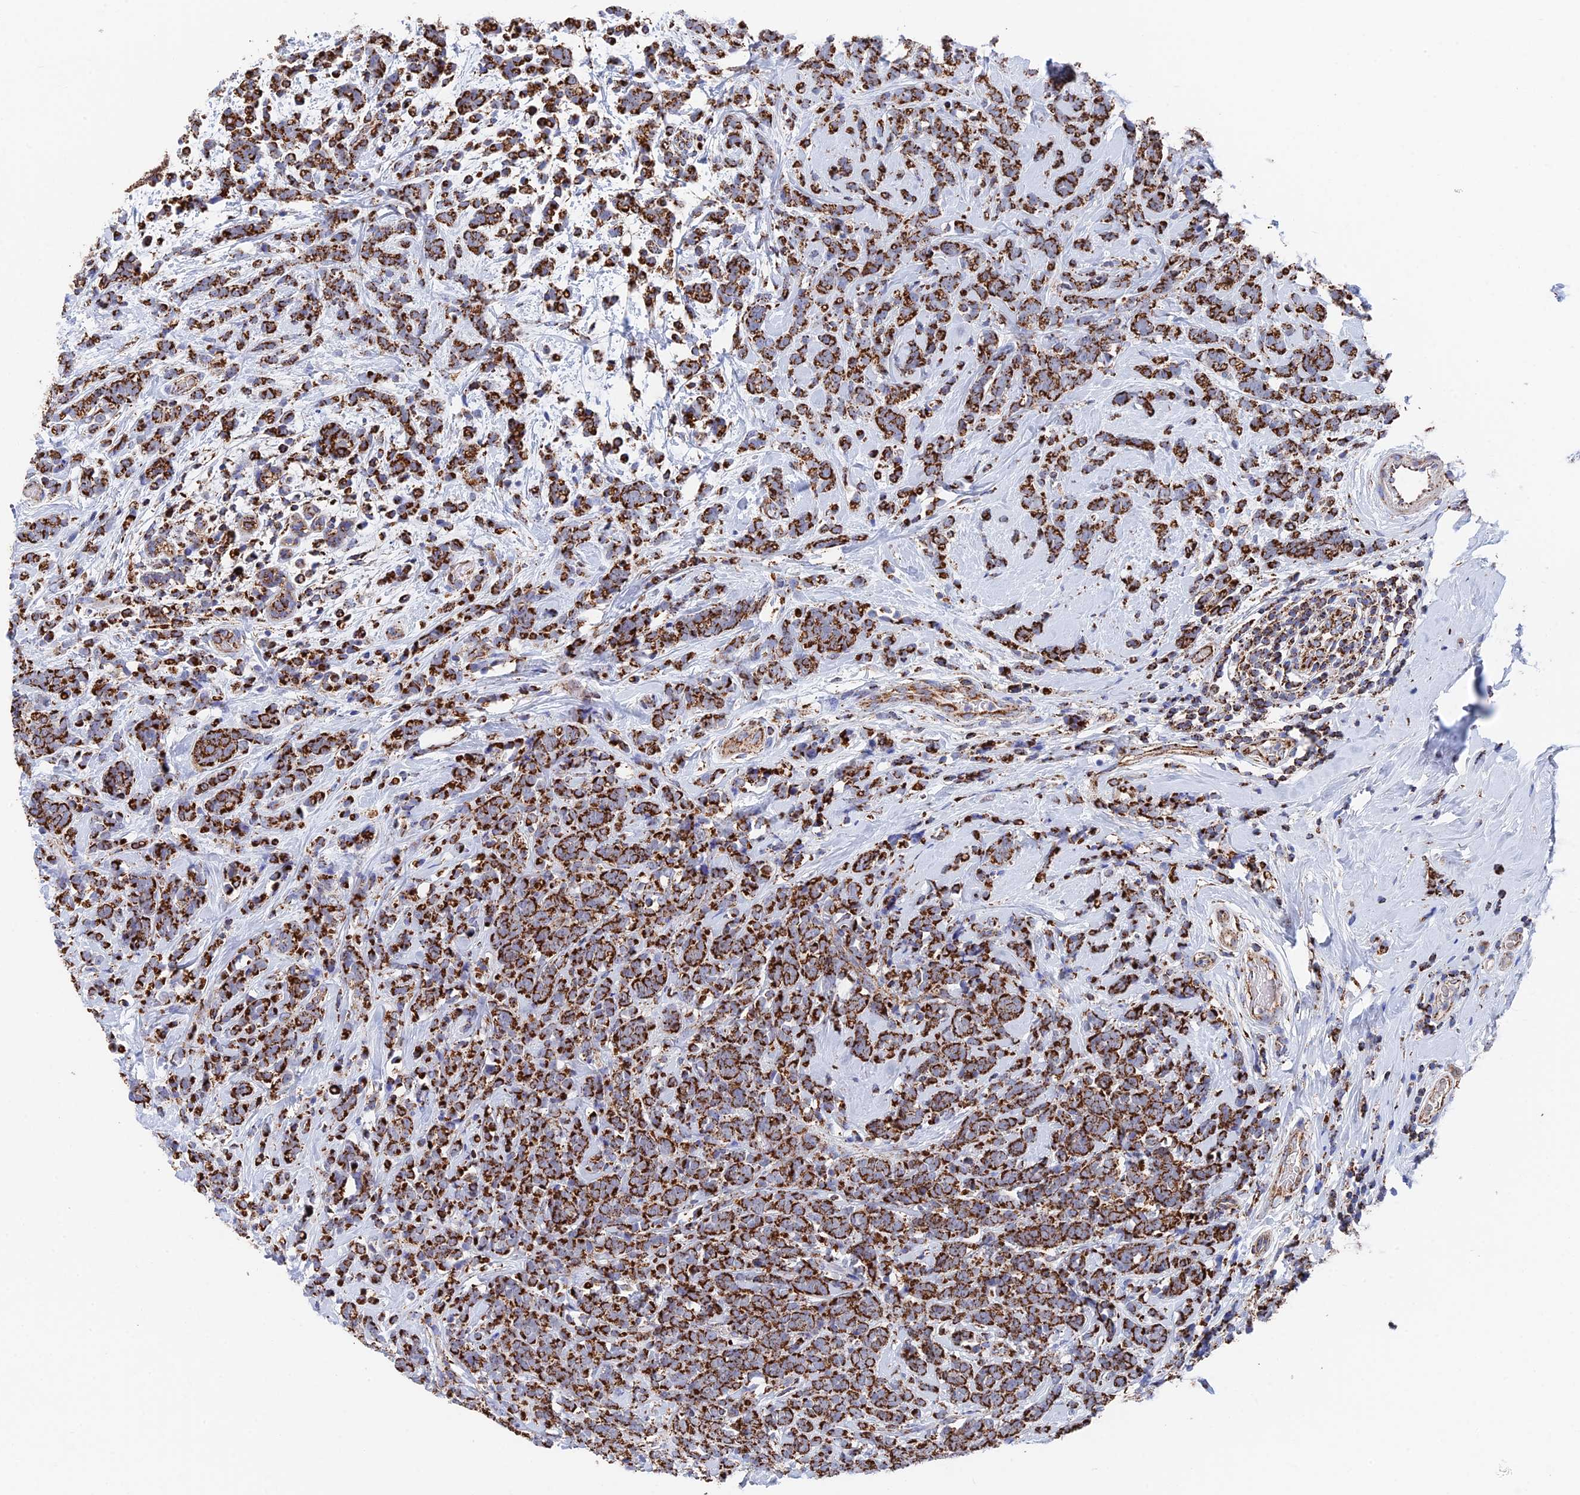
{"staining": {"intensity": "strong", "quantity": ">75%", "location": "cytoplasmic/membranous"}, "tissue": "breast cancer", "cell_type": "Tumor cells", "image_type": "cancer", "snomed": [{"axis": "morphology", "description": "Lobular carcinoma"}, {"axis": "topography", "description": "Breast"}], "caption": "About >75% of tumor cells in human breast lobular carcinoma exhibit strong cytoplasmic/membranous protein staining as visualized by brown immunohistochemical staining.", "gene": "HAUS8", "patient": {"sex": "female", "age": 58}}